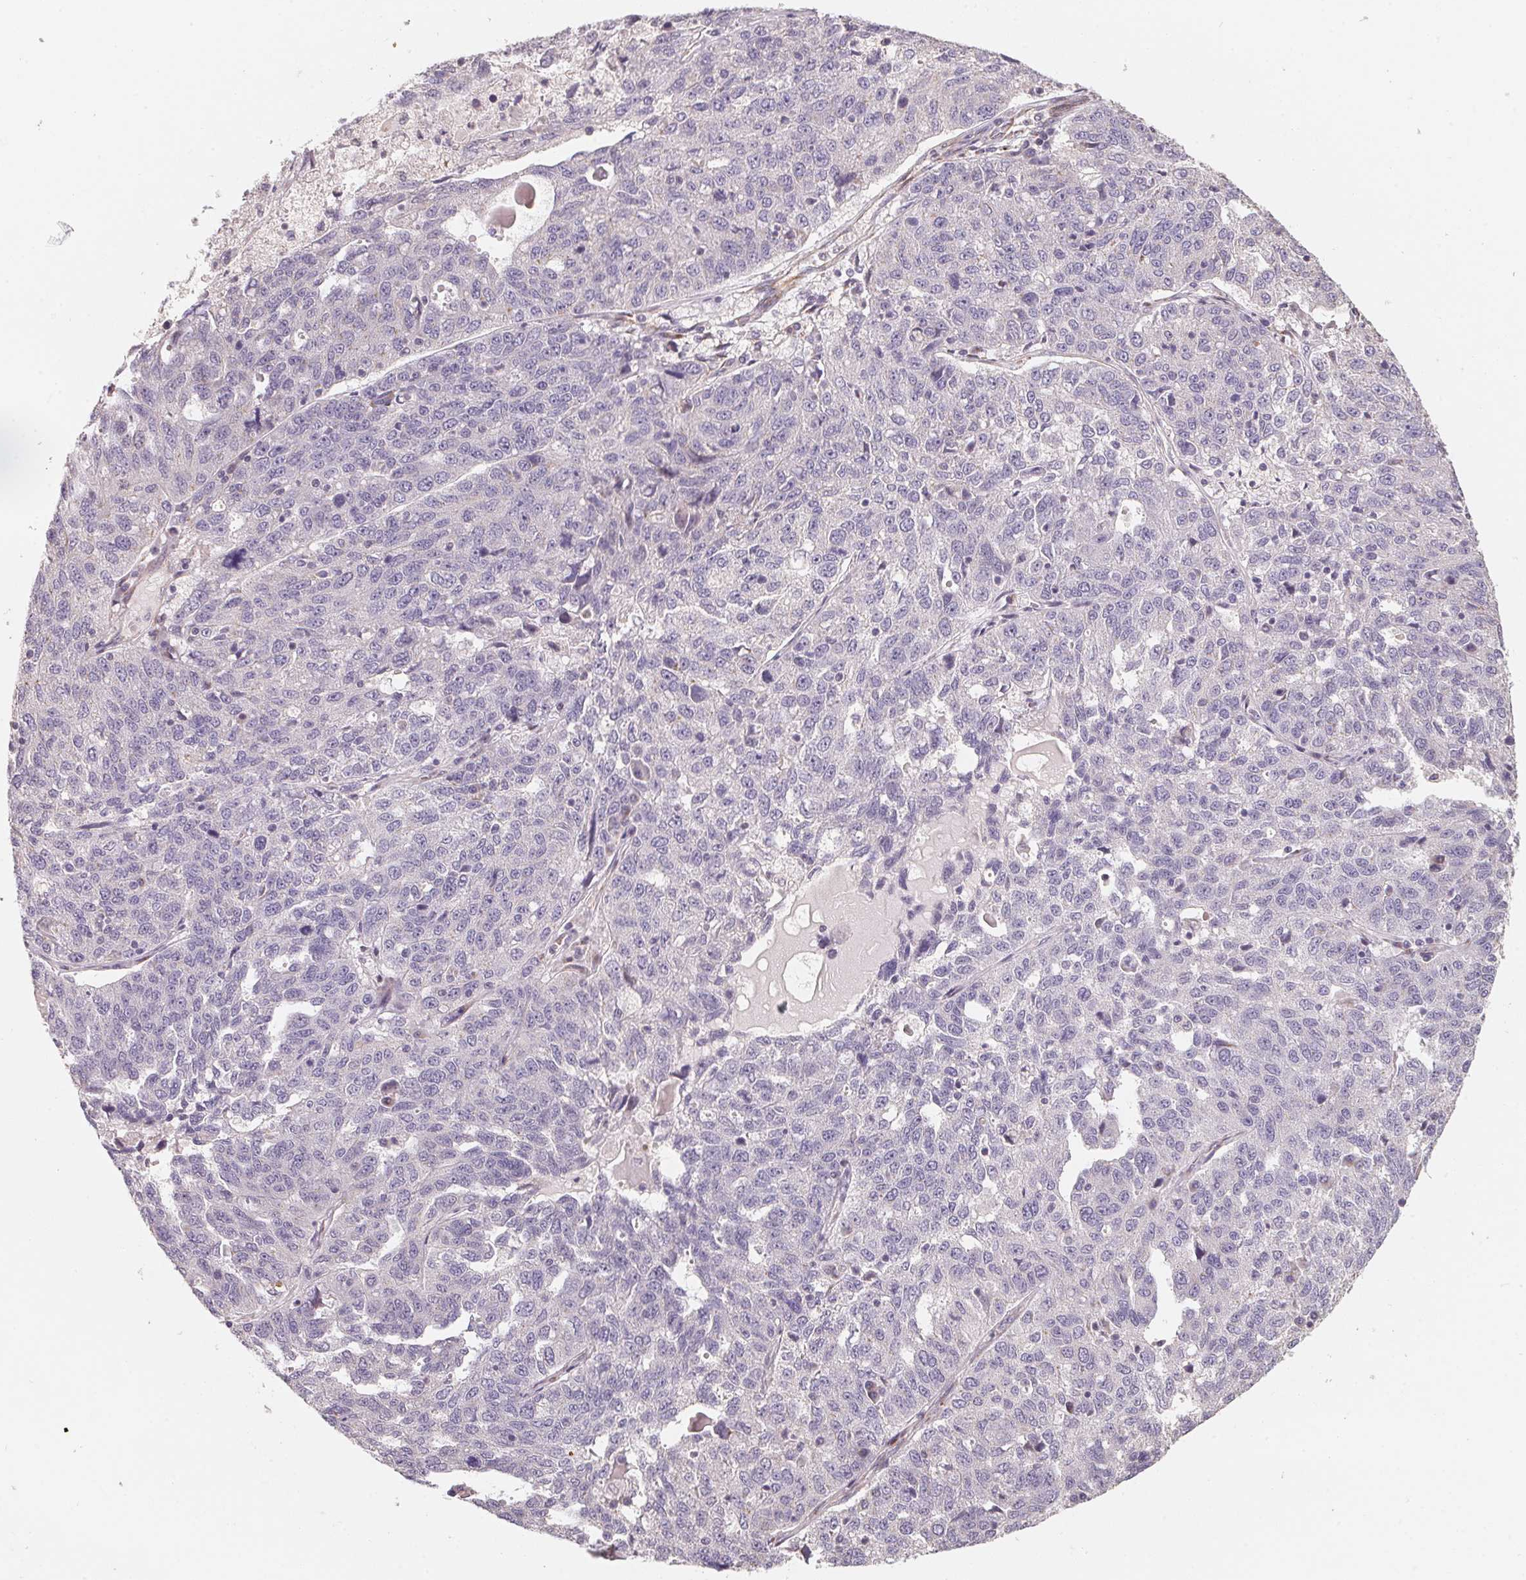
{"staining": {"intensity": "negative", "quantity": "none", "location": "none"}, "tissue": "ovarian cancer", "cell_type": "Tumor cells", "image_type": "cancer", "snomed": [{"axis": "morphology", "description": "Cystadenocarcinoma, serous, NOS"}, {"axis": "topography", "description": "Ovary"}], "caption": "Tumor cells are negative for protein expression in human serous cystadenocarcinoma (ovarian). Nuclei are stained in blue.", "gene": "TSPAN12", "patient": {"sex": "female", "age": 71}}